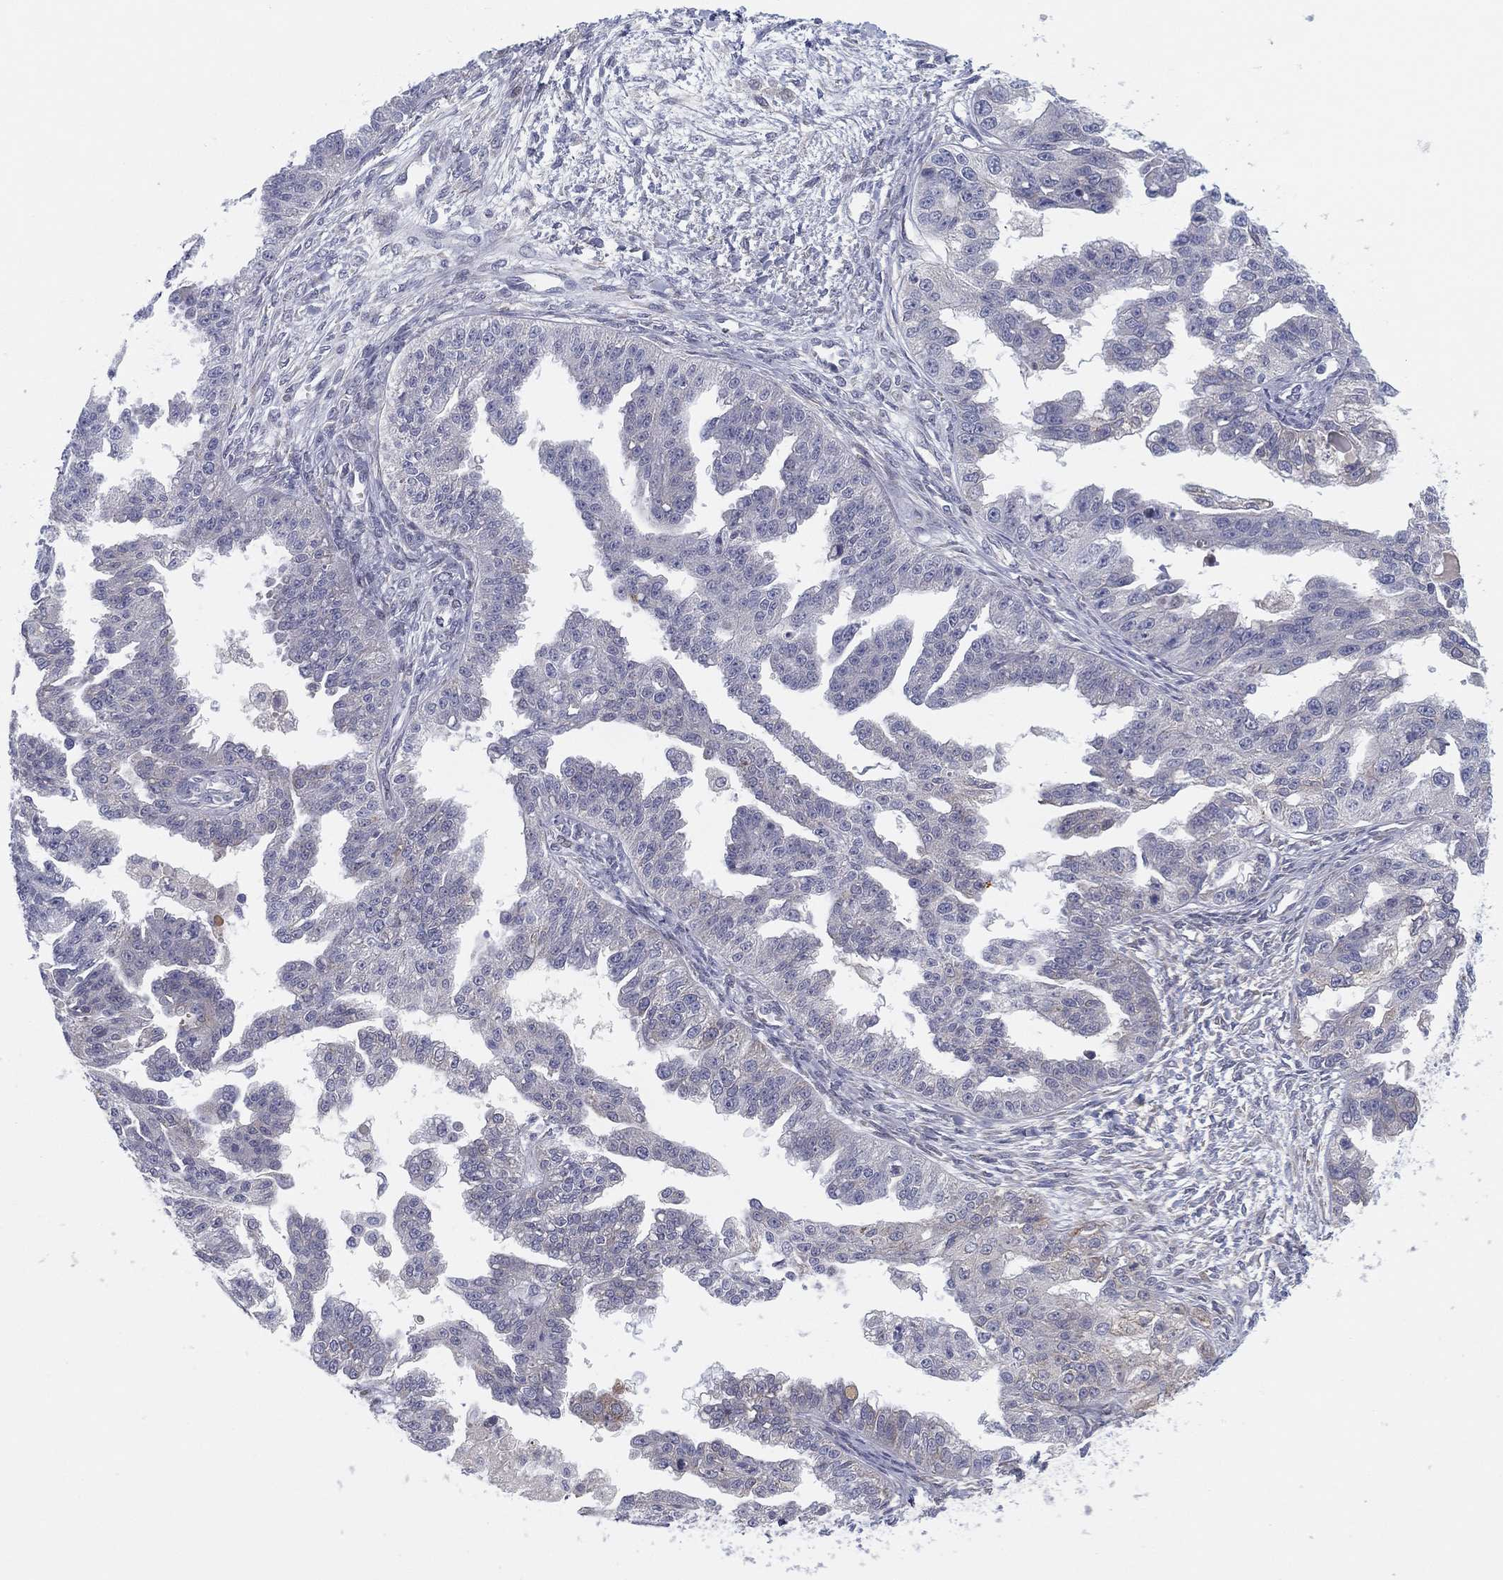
{"staining": {"intensity": "negative", "quantity": "none", "location": "none"}, "tissue": "ovarian cancer", "cell_type": "Tumor cells", "image_type": "cancer", "snomed": [{"axis": "morphology", "description": "Cystadenocarcinoma, serous, NOS"}, {"axis": "topography", "description": "Ovary"}], "caption": "Immunohistochemistry histopathology image of neoplastic tissue: ovarian serous cystadenocarcinoma stained with DAB (3,3'-diaminobenzidine) displays no significant protein positivity in tumor cells.", "gene": "MLF1", "patient": {"sex": "female", "age": 58}}